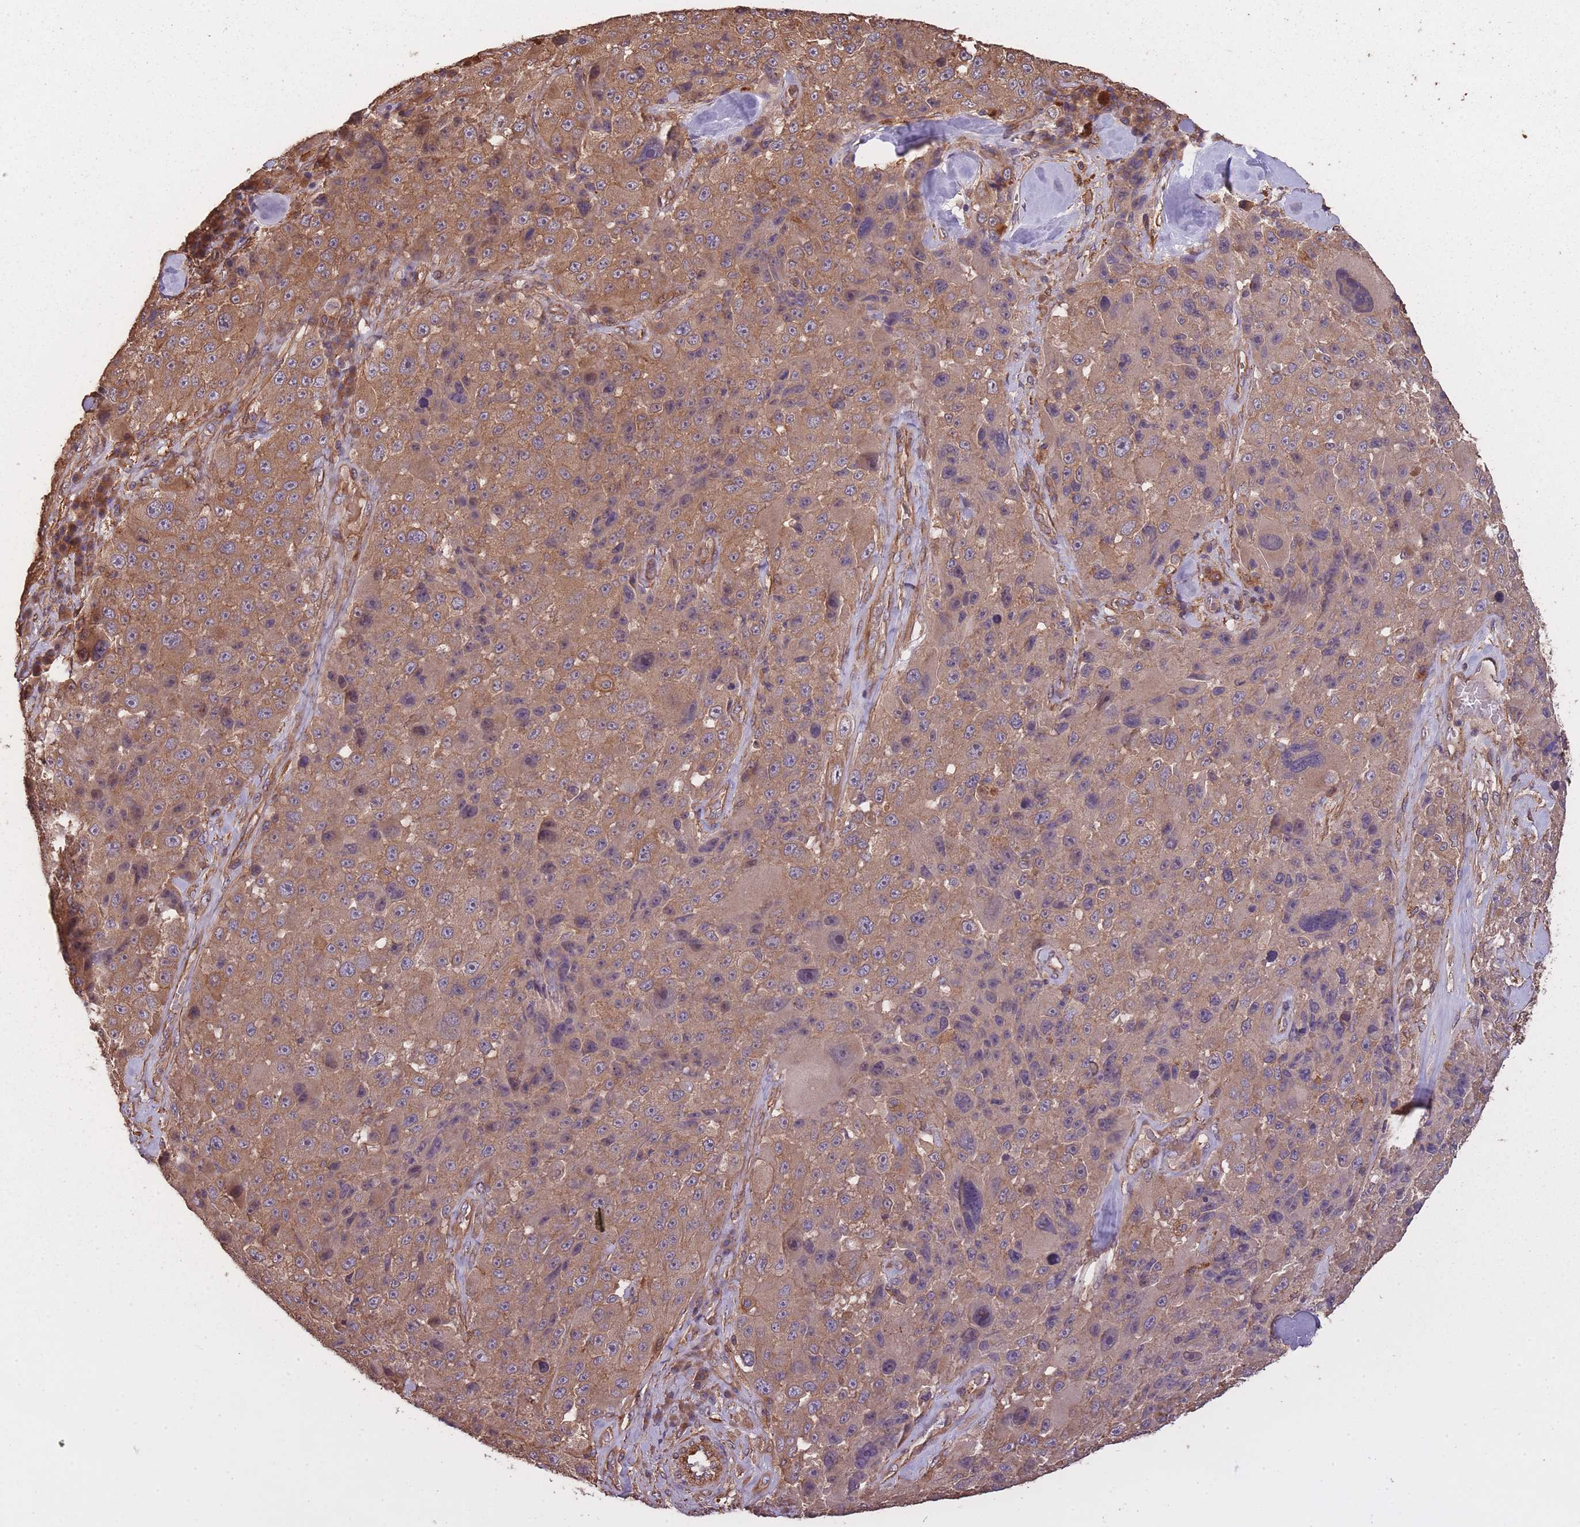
{"staining": {"intensity": "moderate", "quantity": ">75%", "location": "cytoplasmic/membranous"}, "tissue": "melanoma", "cell_type": "Tumor cells", "image_type": "cancer", "snomed": [{"axis": "morphology", "description": "Malignant melanoma, Metastatic site"}, {"axis": "topography", "description": "Lymph node"}], "caption": "Malignant melanoma (metastatic site) stained with DAB (3,3'-diaminobenzidine) immunohistochemistry shows medium levels of moderate cytoplasmic/membranous expression in approximately >75% of tumor cells. (brown staining indicates protein expression, while blue staining denotes nuclei).", "gene": "ARMH3", "patient": {"sex": "male", "age": 62}}